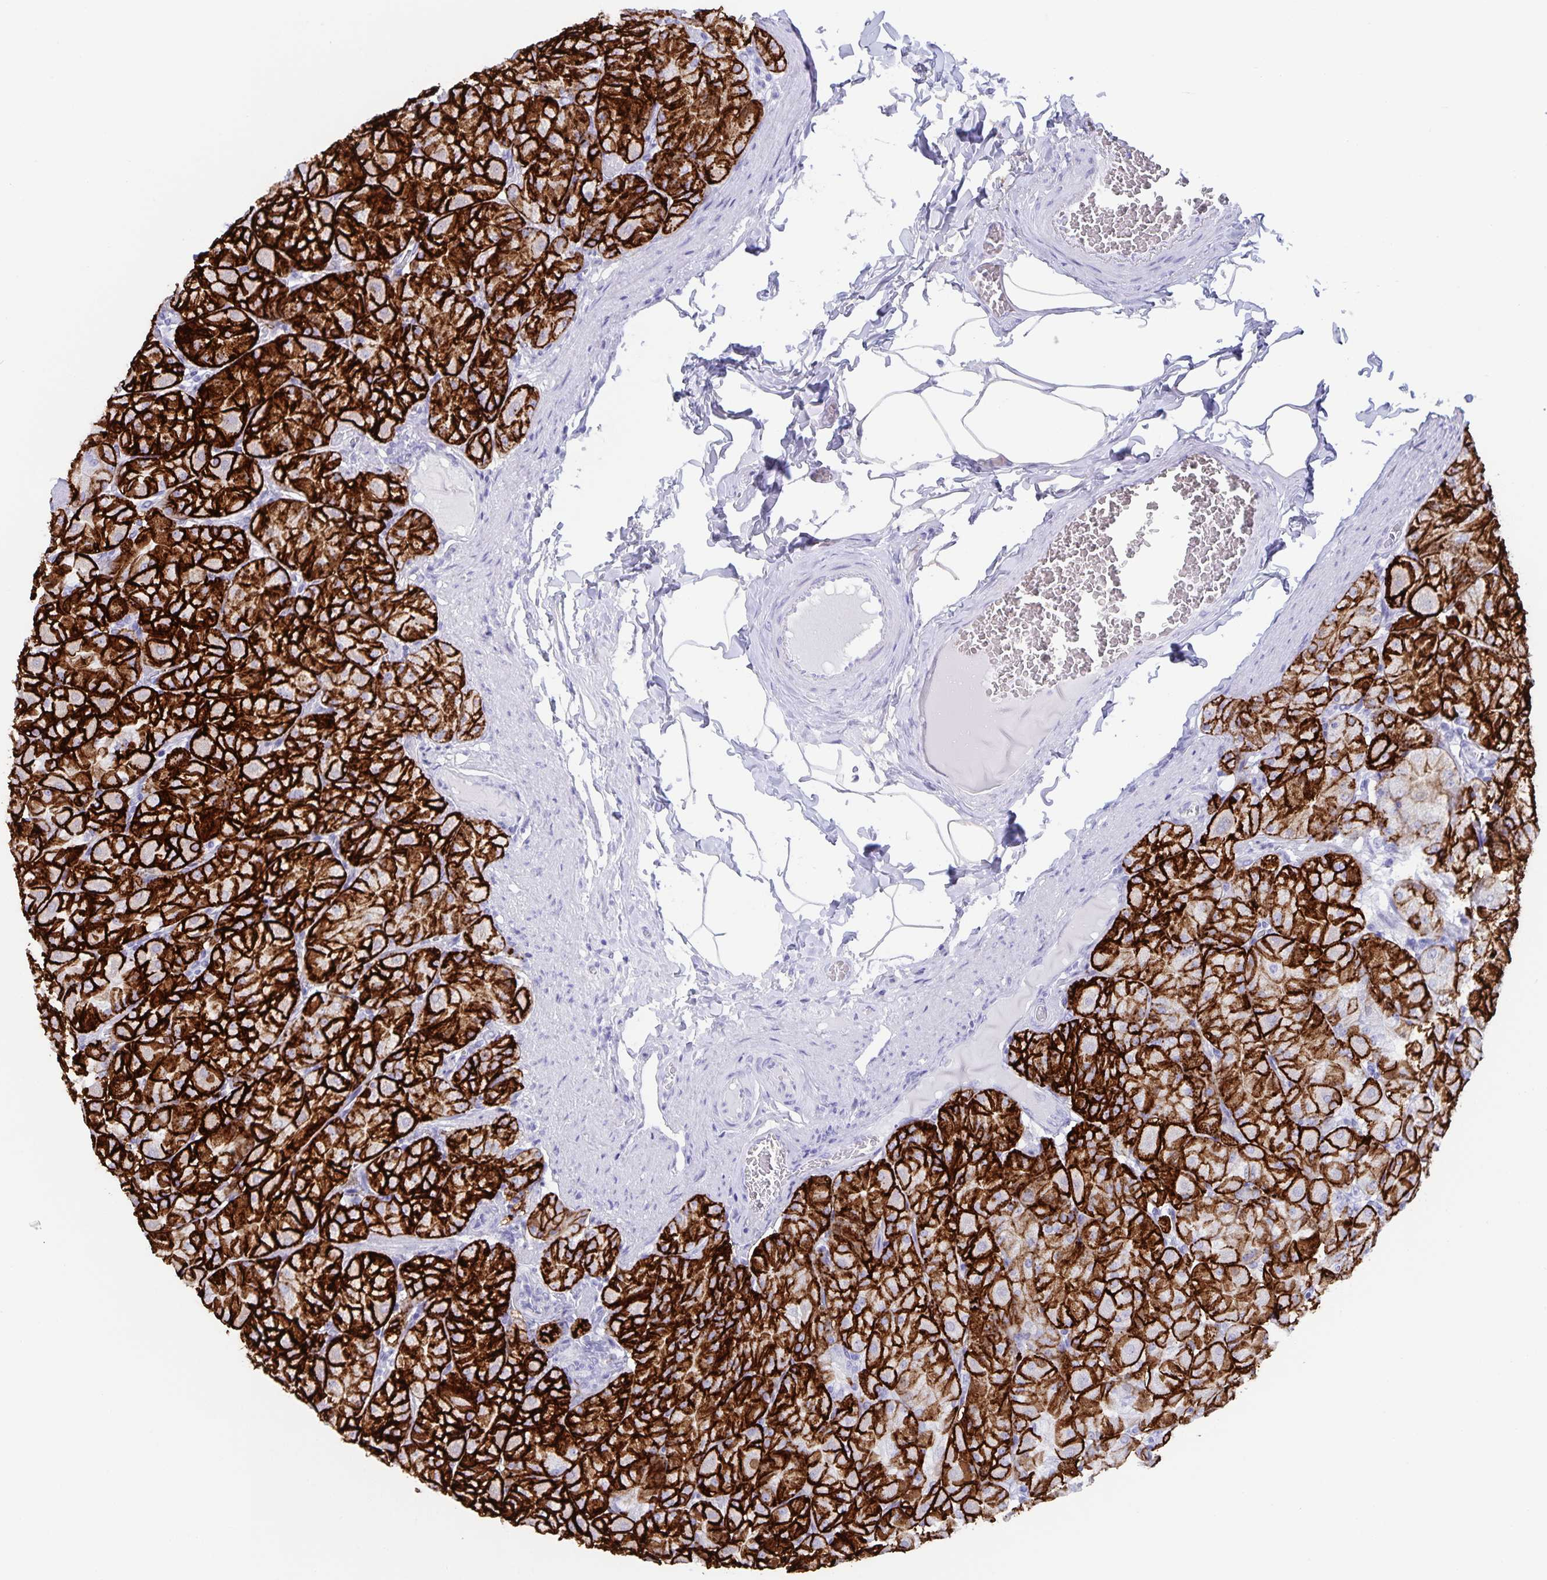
{"staining": {"intensity": "strong", "quantity": "25%-75%", "location": "cytoplasmic/membranous"}, "tissue": "stomach", "cell_type": "Glandular cells", "image_type": "normal", "snomed": [{"axis": "morphology", "description": "Normal tissue, NOS"}, {"axis": "topography", "description": "Stomach, upper"}], "caption": "Protein expression analysis of unremarkable stomach demonstrates strong cytoplasmic/membranous positivity in about 25%-75% of glandular cells. The protein is shown in brown color, while the nuclei are stained blue.", "gene": "AQP4", "patient": {"sex": "female", "age": 56}}